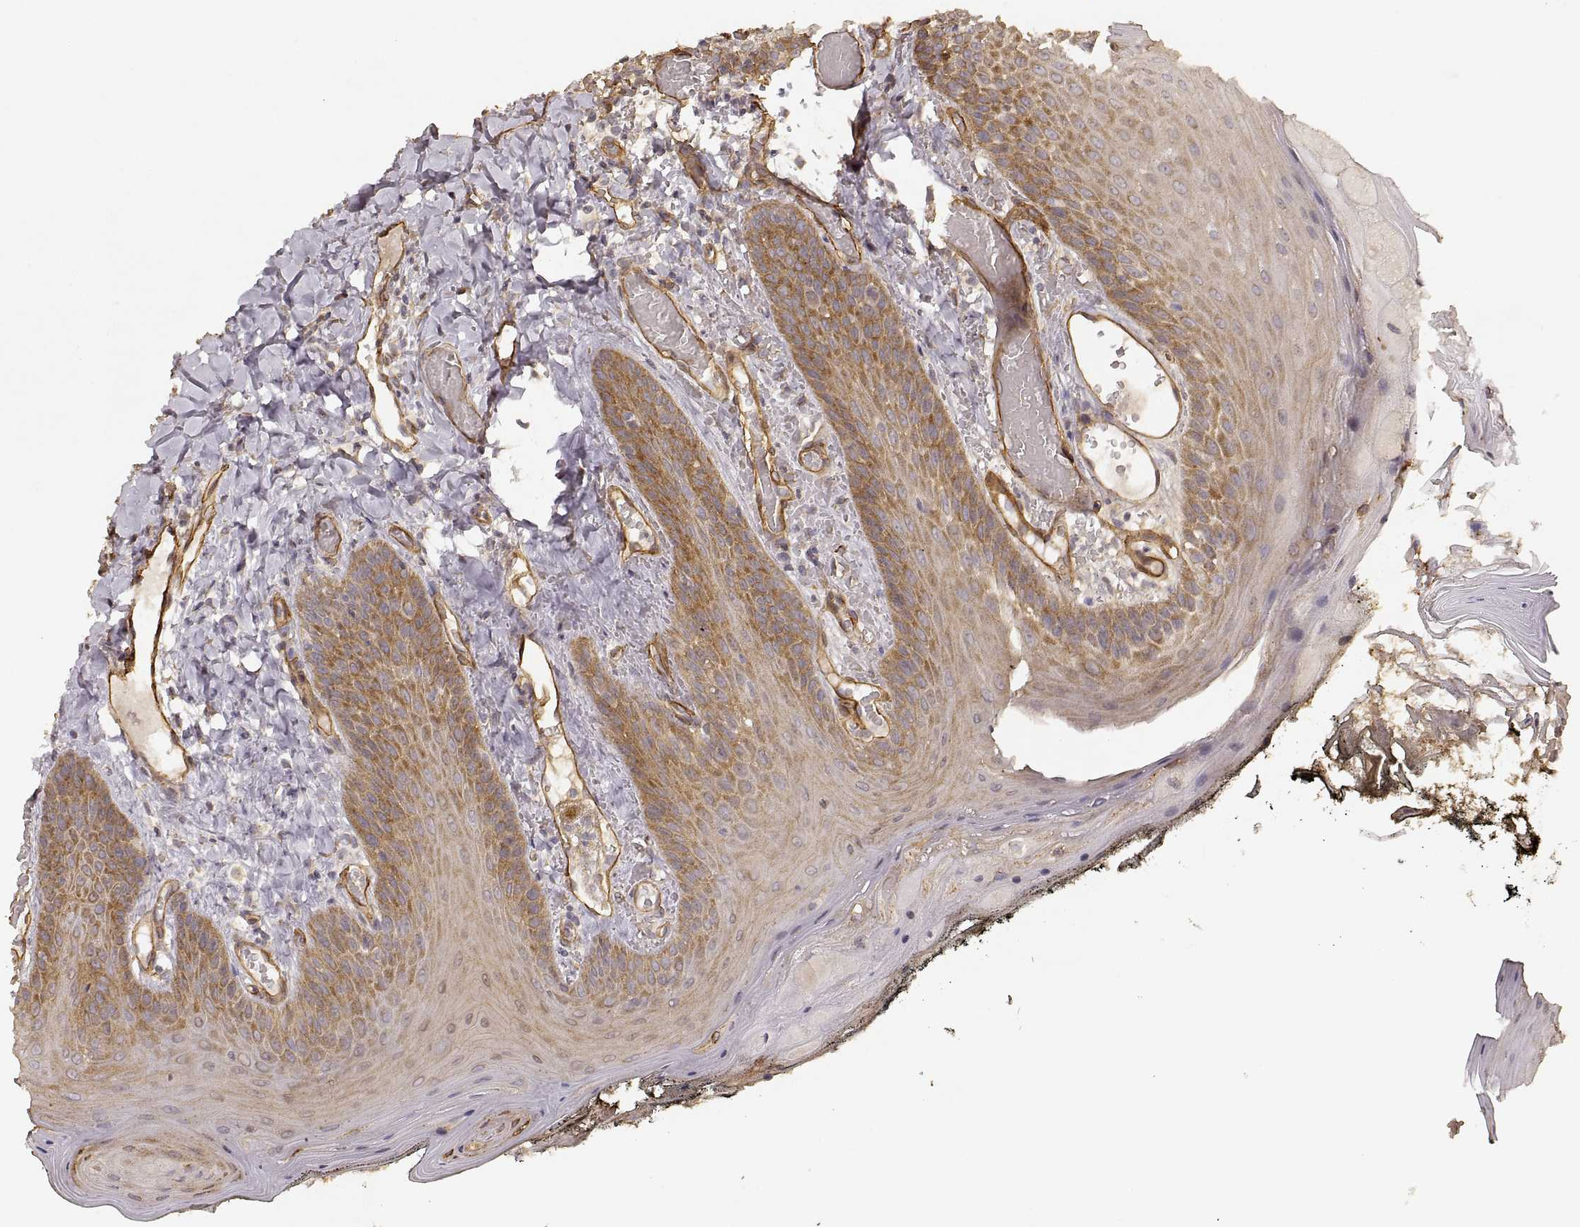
{"staining": {"intensity": "moderate", "quantity": ">75%", "location": "cytoplasmic/membranous"}, "tissue": "oral mucosa", "cell_type": "Squamous epithelial cells", "image_type": "normal", "snomed": [{"axis": "morphology", "description": "Normal tissue, NOS"}, {"axis": "topography", "description": "Oral tissue"}], "caption": "Squamous epithelial cells reveal medium levels of moderate cytoplasmic/membranous positivity in approximately >75% of cells in unremarkable human oral mucosa. The protein is shown in brown color, while the nuclei are stained blue.", "gene": "LAMA4", "patient": {"sex": "male", "age": 9}}